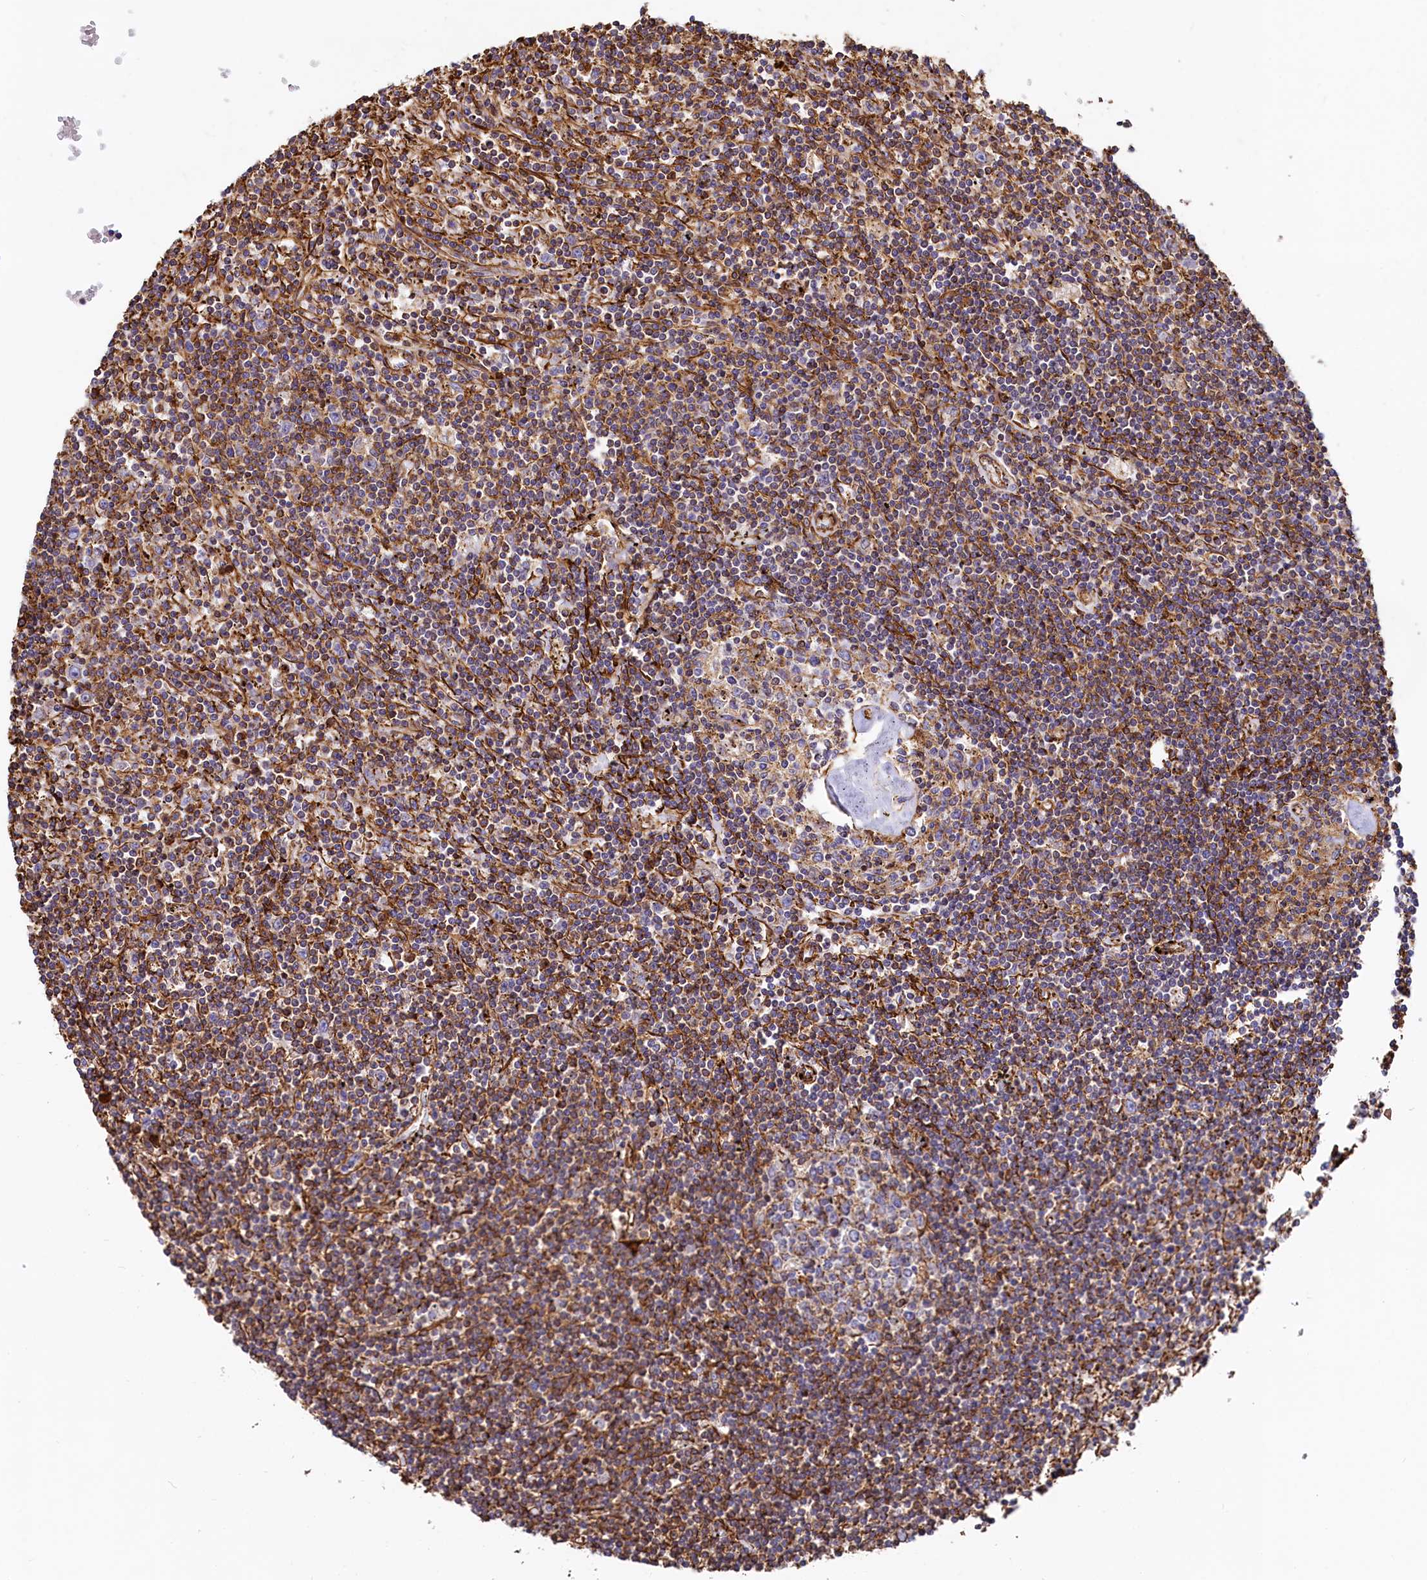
{"staining": {"intensity": "moderate", "quantity": "25%-75%", "location": "cytoplasmic/membranous"}, "tissue": "lymphoma", "cell_type": "Tumor cells", "image_type": "cancer", "snomed": [{"axis": "morphology", "description": "Malignant lymphoma, non-Hodgkin's type, Low grade"}, {"axis": "topography", "description": "Spleen"}], "caption": "This is a micrograph of immunohistochemistry (IHC) staining of low-grade malignant lymphoma, non-Hodgkin's type, which shows moderate positivity in the cytoplasmic/membranous of tumor cells.", "gene": "THBS1", "patient": {"sex": "male", "age": 76}}